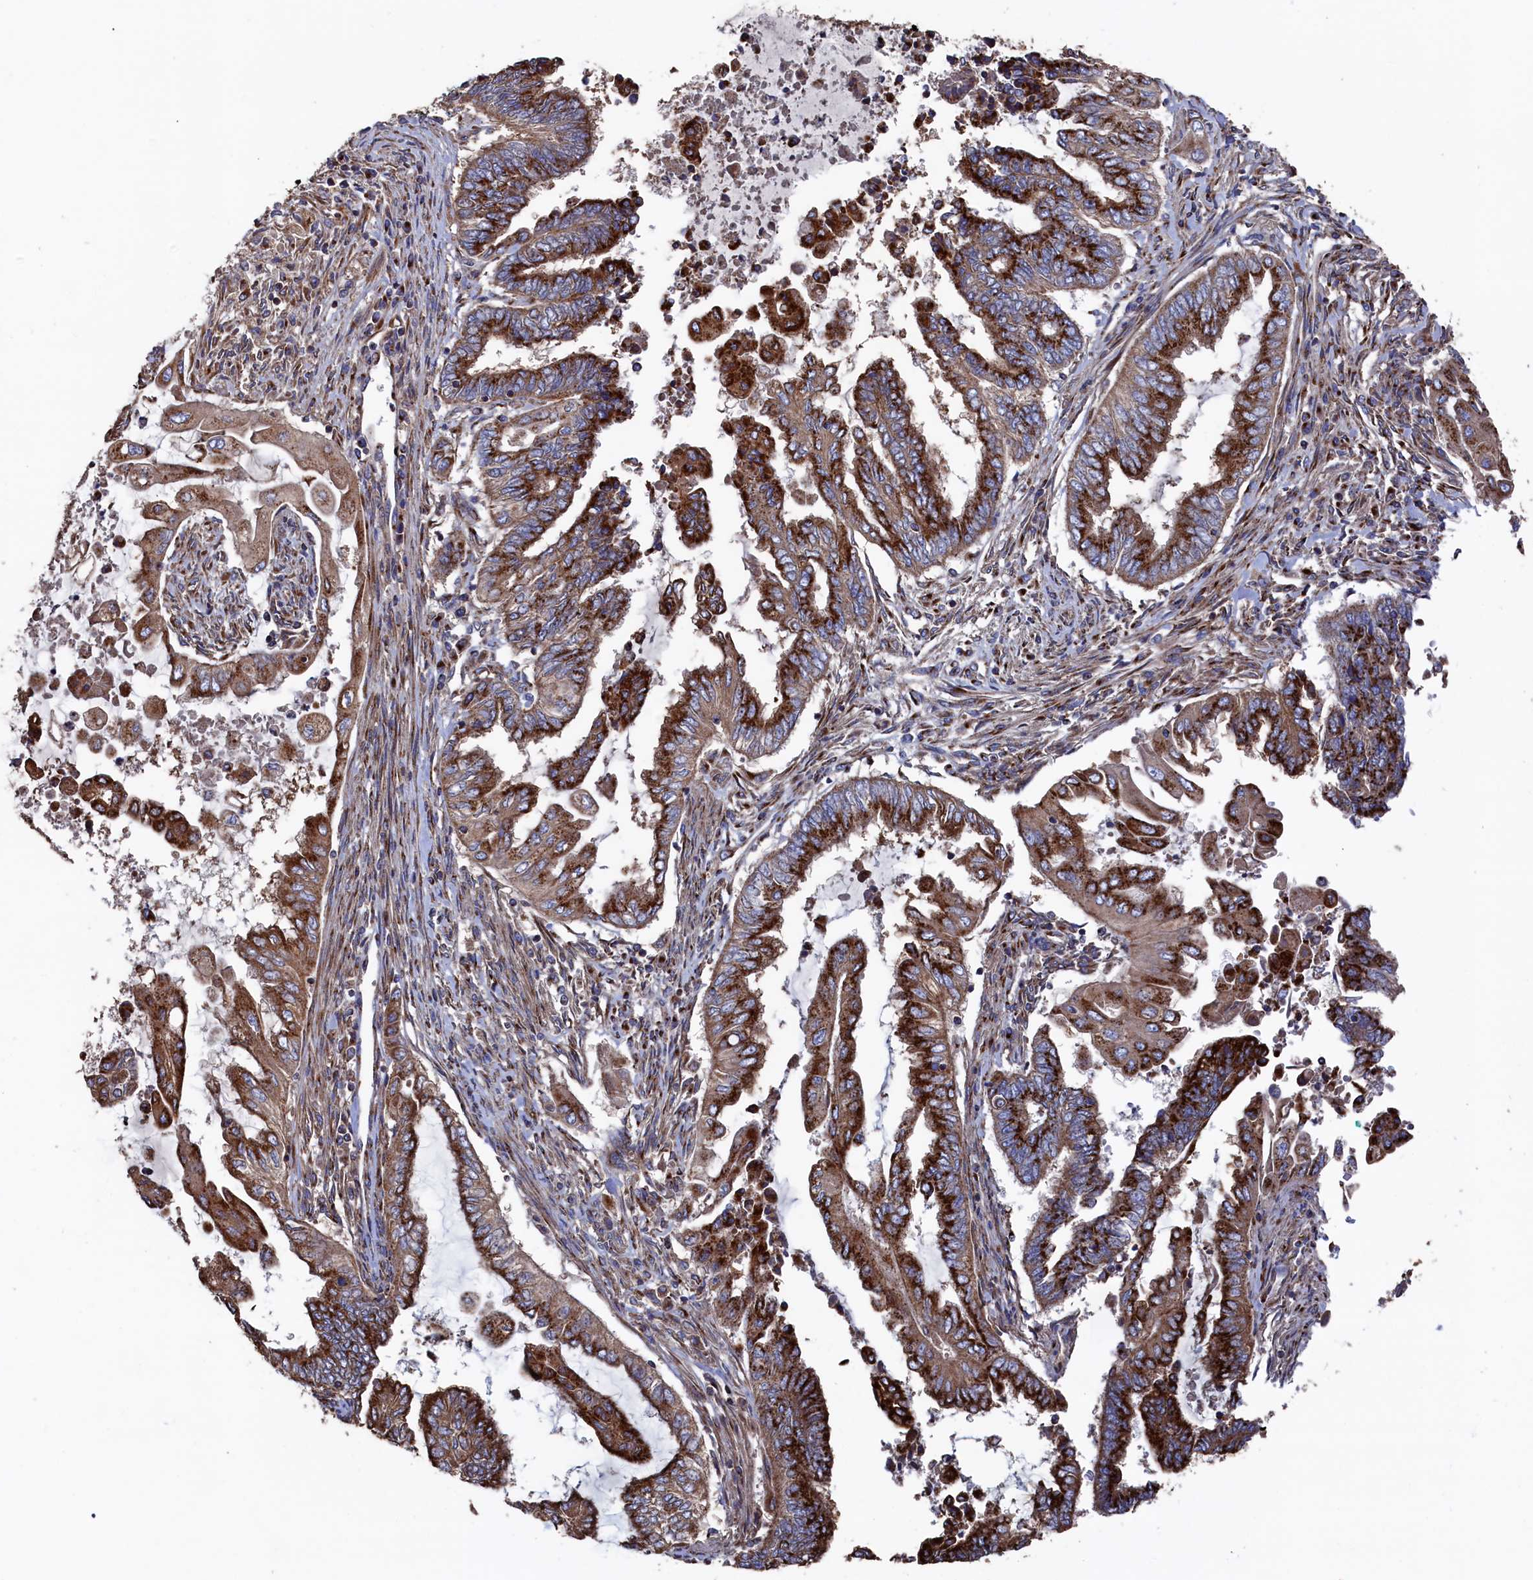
{"staining": {"intensity": "strong", "quantity": ">75%", "location": "cytoplasmic/membranous"}, "tissue": "endometrial cancer", "cell_type": "Tumor cells", "image_type": "cancer", "snomed": [{"axis": "morphology", "description": "Adenocarcinoma, NOS"}, {"axis": "topography", "description": "Uterus"}, {"axis": "topography", "description": "Endometrium"}], "caption": "Tumor cells reveal high levels of strong cytoplasmic/membranous positivity in about >75% of cells in human endometrial cancer.", "gene": "PRRC1", "patient": {"sex": "female", "age": 70}}